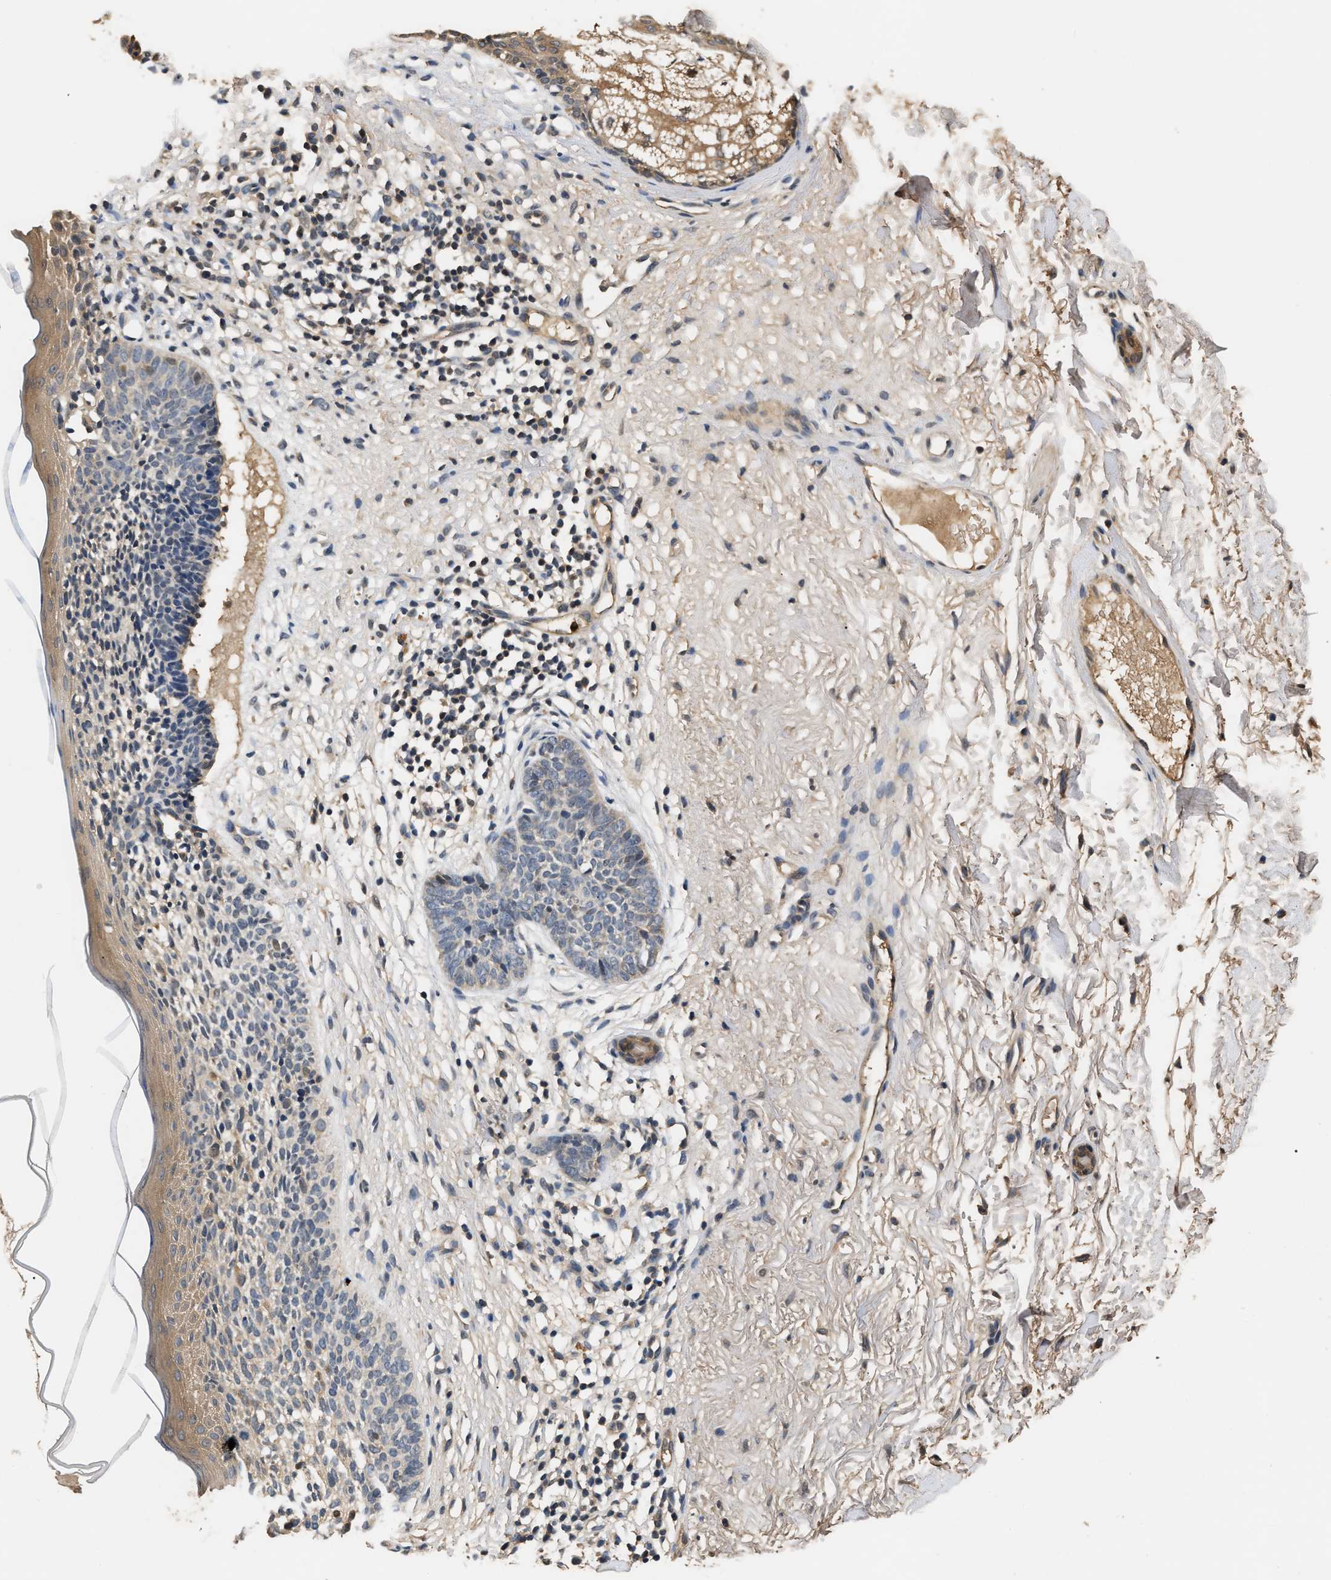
{"staining": {"intensity": "negative", "quantity": "none", "location": "none"}, "tissue": "skin cancer", "cell_type": "Tumor cells", "image_type": "cancer", "snomed": [{"axis": "morphology", "description": "Basal cell carcinoma"}, {"axis": "topography", "description": "Skin"}], "caption": "There is no significant staining in tumor cells of skin cancer (basal cell carcinoma). (DAB immunohistochemistry, high magnification).", "gene": "GPI", "patient": {"sex": "male", "age": 85}}